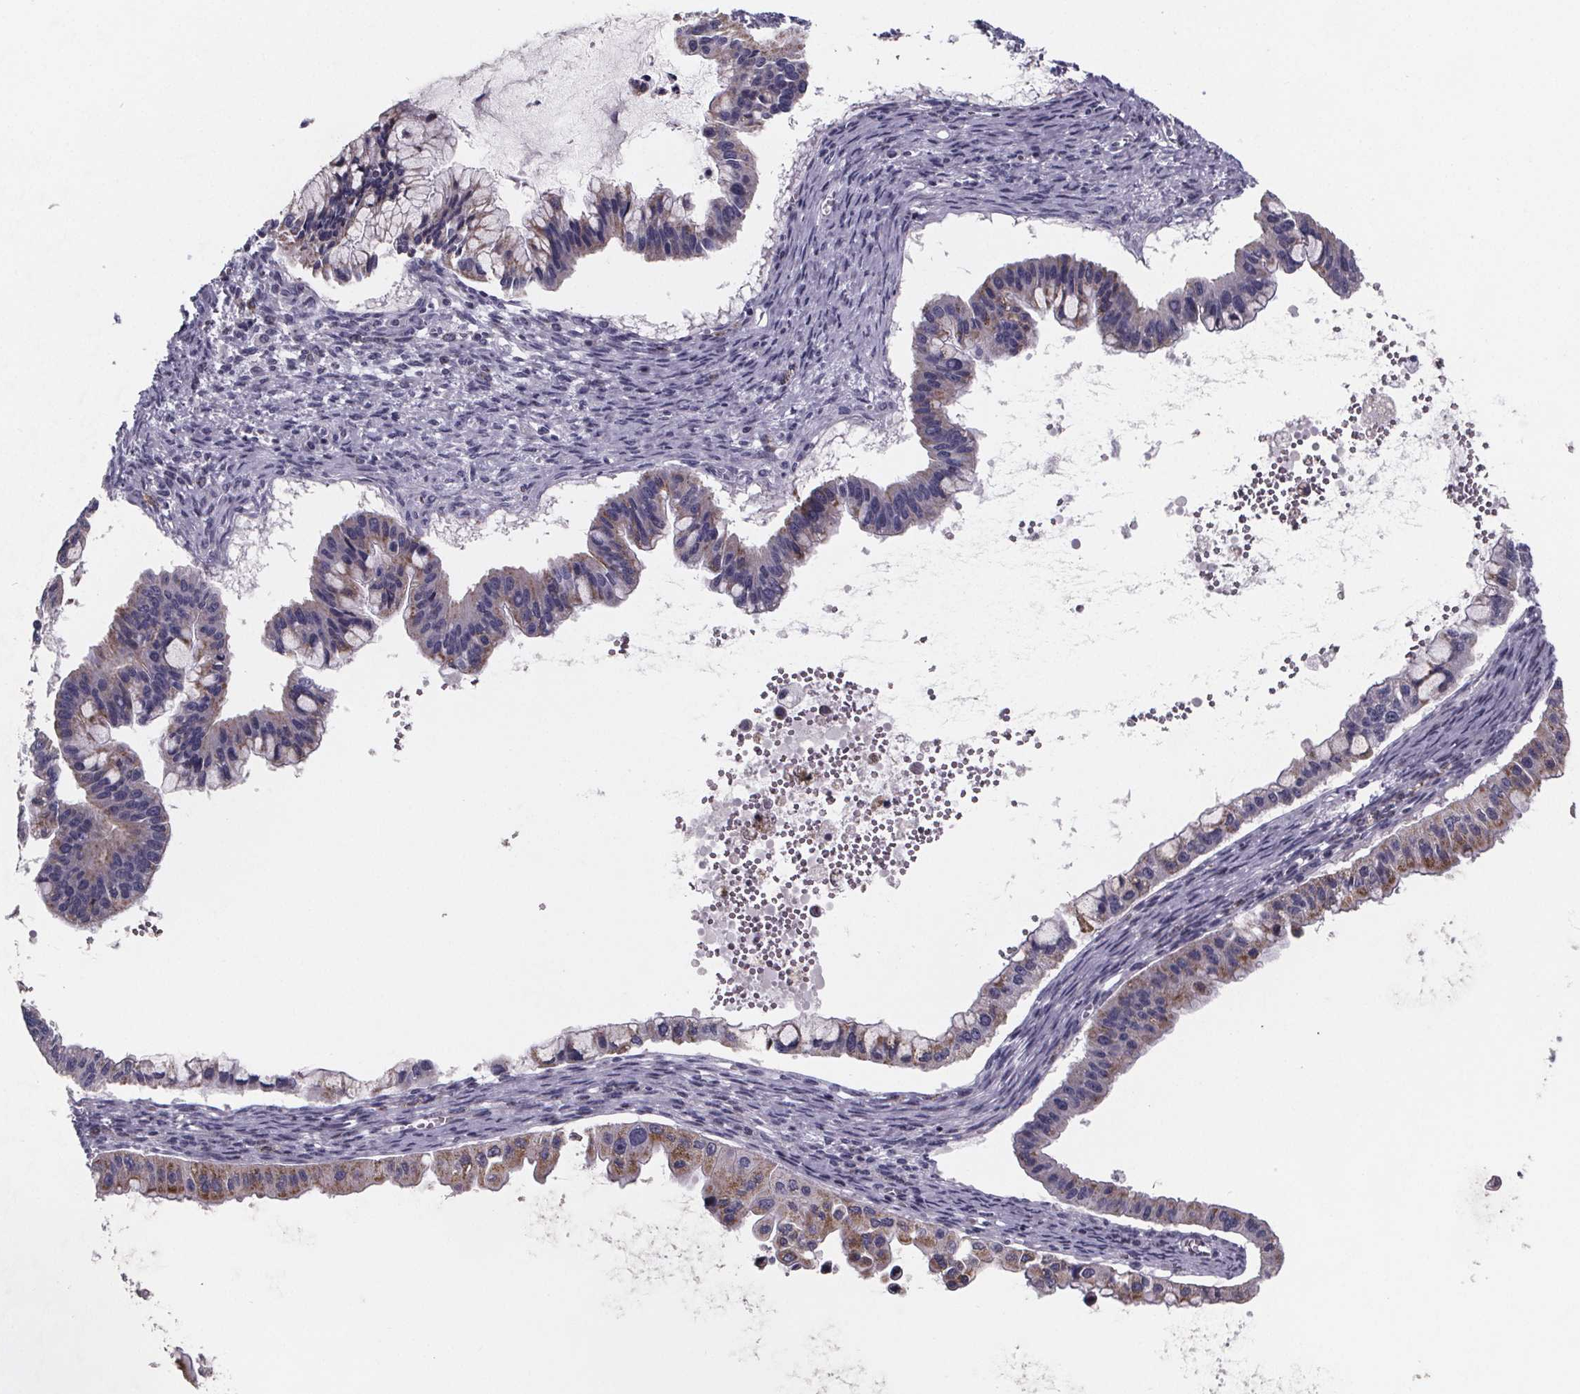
{"staining": {"intensity": "moderate", "quantity": "<25%", "location": "cytoplasmic/membranous"}, "tissue": "ovarian cancer", "cell_type": "Tumor cells", "image_type": "cancer", "snomed": [{"axis": "morphology", "description": "Cystadenocarcinoma, mucinous, NOS"}, {"axis": "topography", "description": "Ovary"}], "caption": "Mucinous cystadenocarcinoma (ovarian) stained with DAB (3,3'-diaminobenzidine) immunohistochemistry exhibits low levels of moderate cytoplasmic/membranous staining in about <25% of tumor cells. (brown staining indicates protein expression, while blue staining denotes nuclei).", "gene": "PAH", "patient": {"sex": "female", "age": 72}}